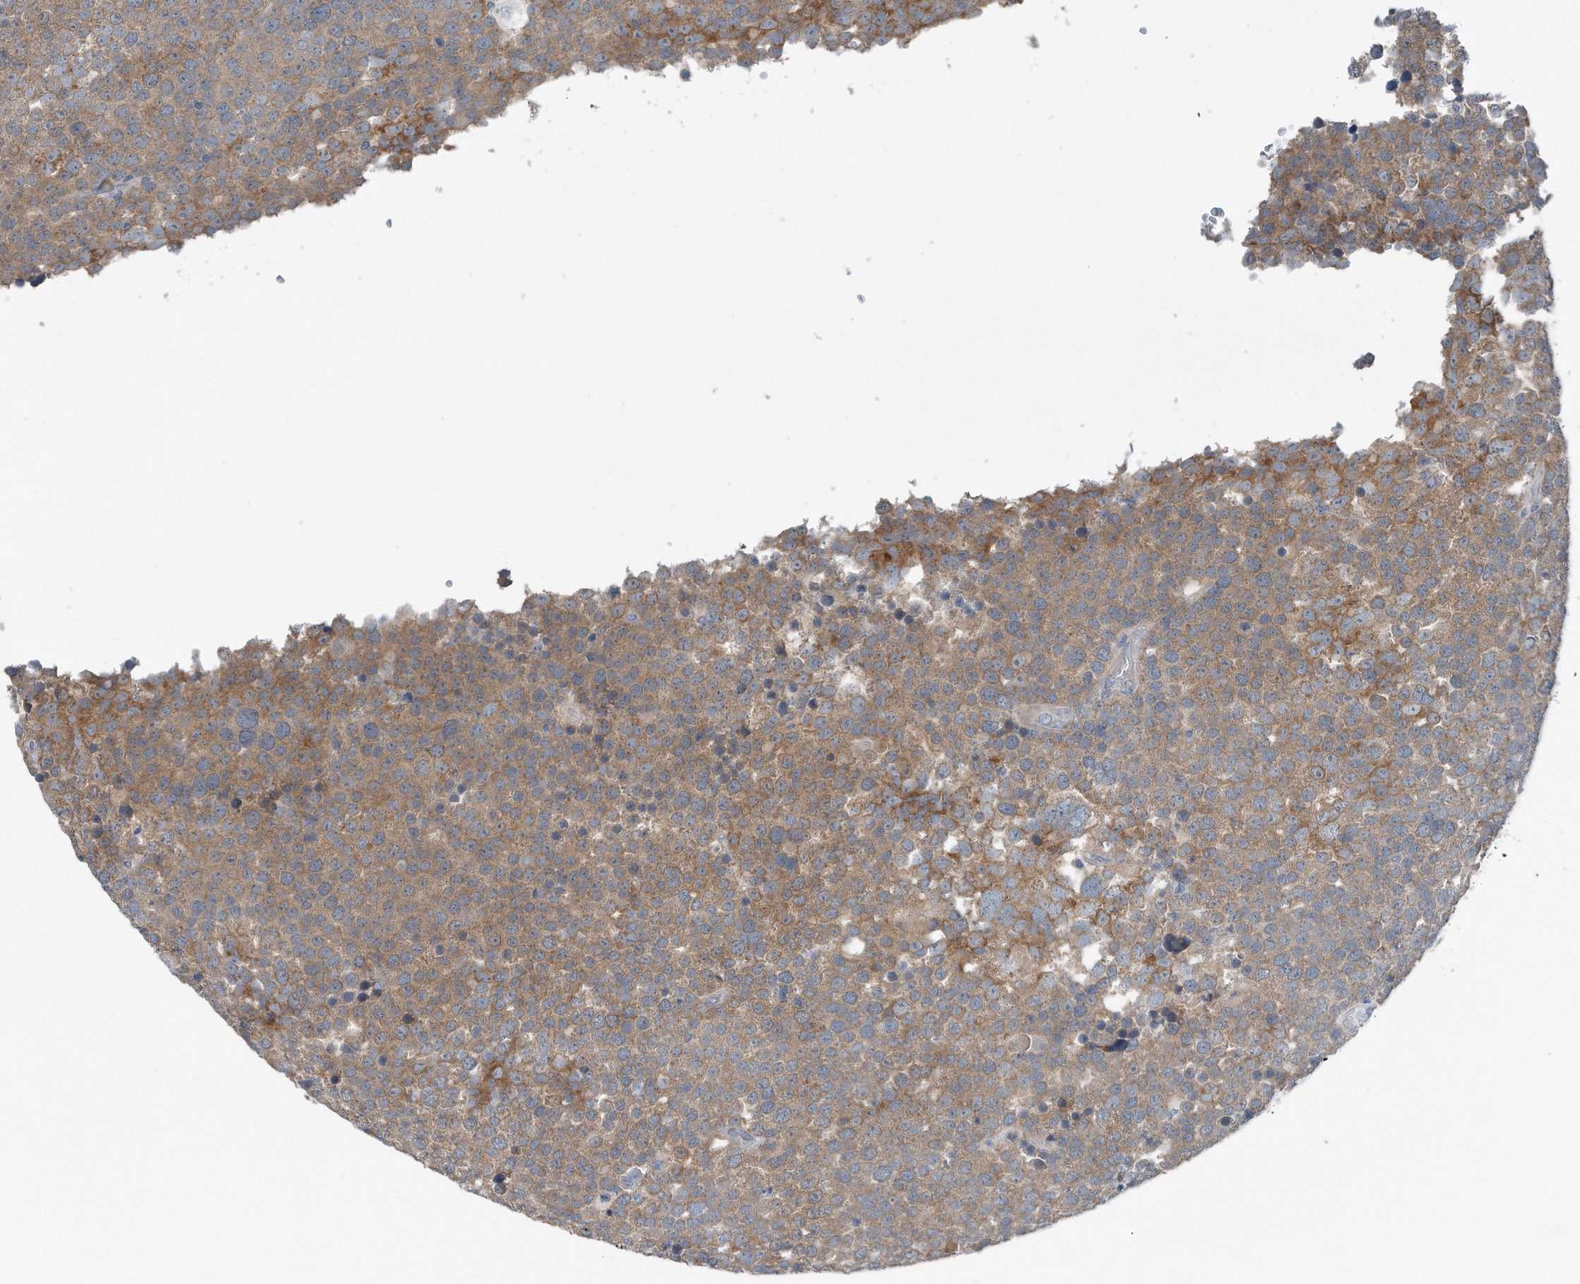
{"staining": {"intensity": "moderate", "quantity": ">75%", "location": "cytoplasmic/membranous"}, "tissue": "testis cancer", "cell_type": "Tumor cells", "image_type": "cancer", "snomed": [{"axis": "morphology", "description": "Seminoma, NOS"}, {"axis": "topography", "description": "Testis"}], "caption": "Tumor cells reveal medium levels of moderate cytoplasmic/membranous expression in approximately >75% of cells in human testis cancer (seminoma).", "gene": "YRDC", "patient": {"sex": "male", "age": 71}}